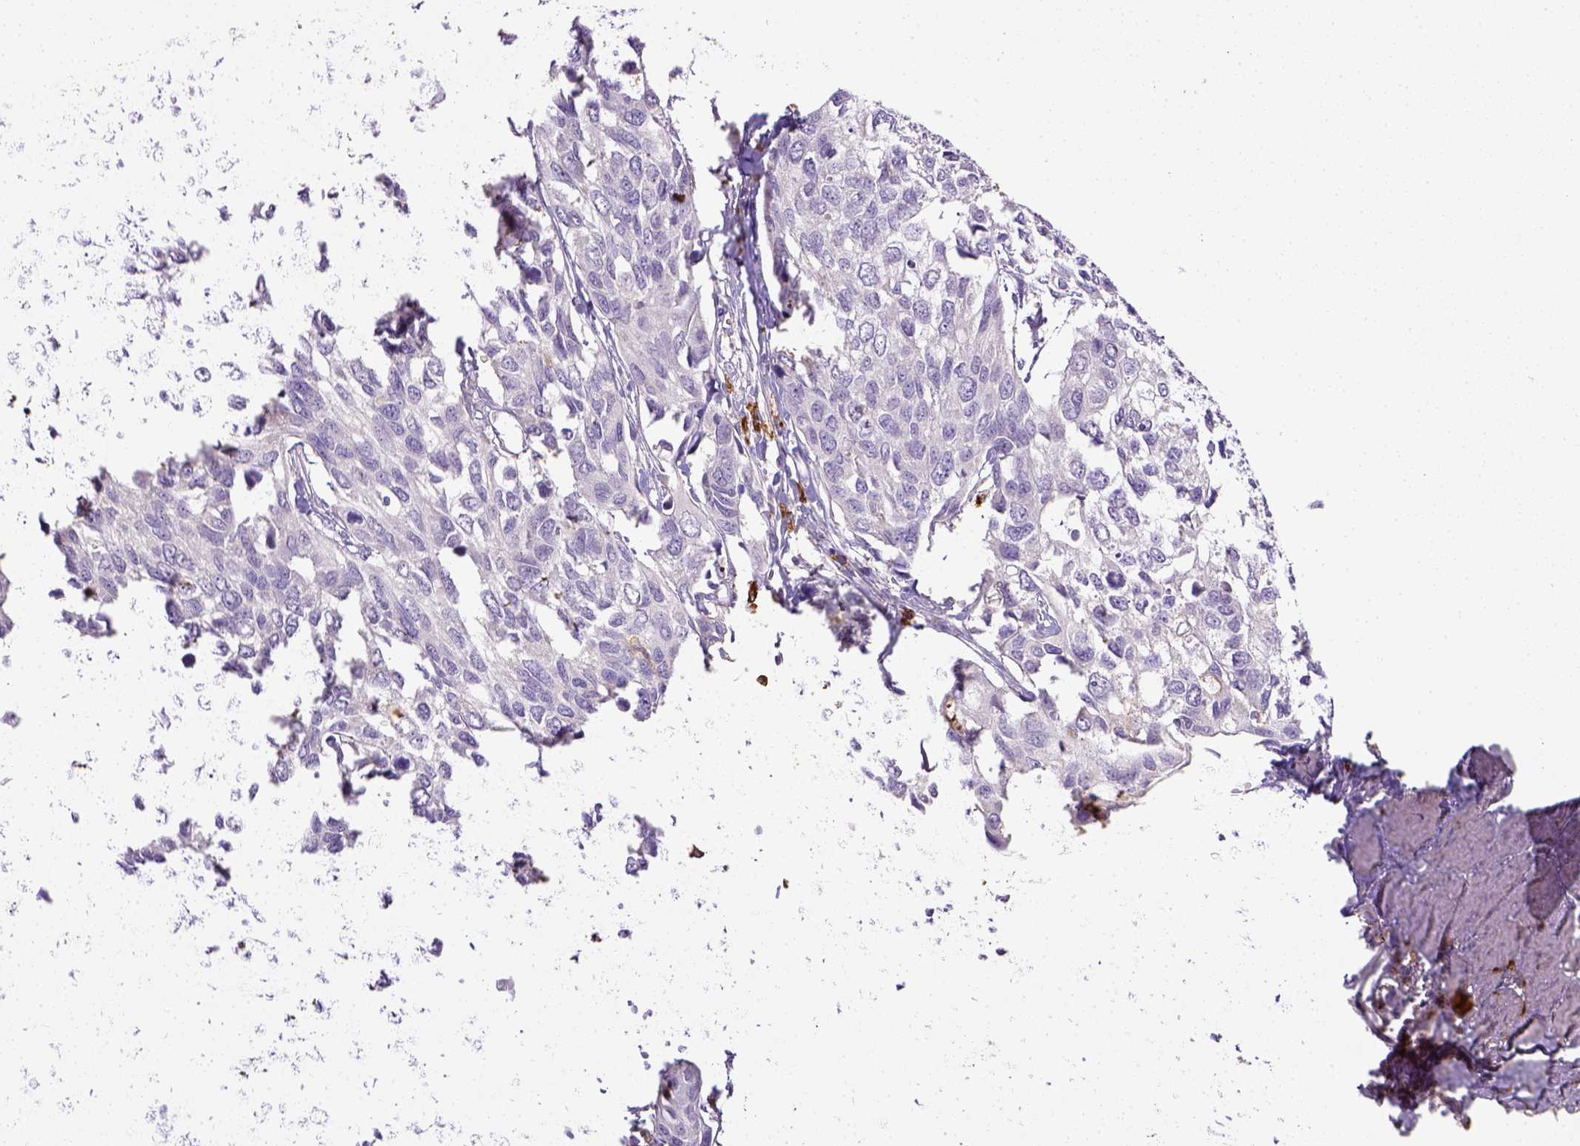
{"staining": {"intensity": "negative", "quantity": "none", "location": "none"}, "tissue": "urothelial cancer", "cell_type": "Tumor cells", "image_type": "cancer", "snomed": [{"axis": "morphology", "description": "Urothelial carcinoma, High grade"}, {"axis": "topography", "description": "Urinary bladder"}], "caption": "This is a histopathology image of IHC staining of urothelial cancer, which shows no positivity in tumor cells.", "gene": "ITGAM", "patient": {"sex": "male", "age": 60}}